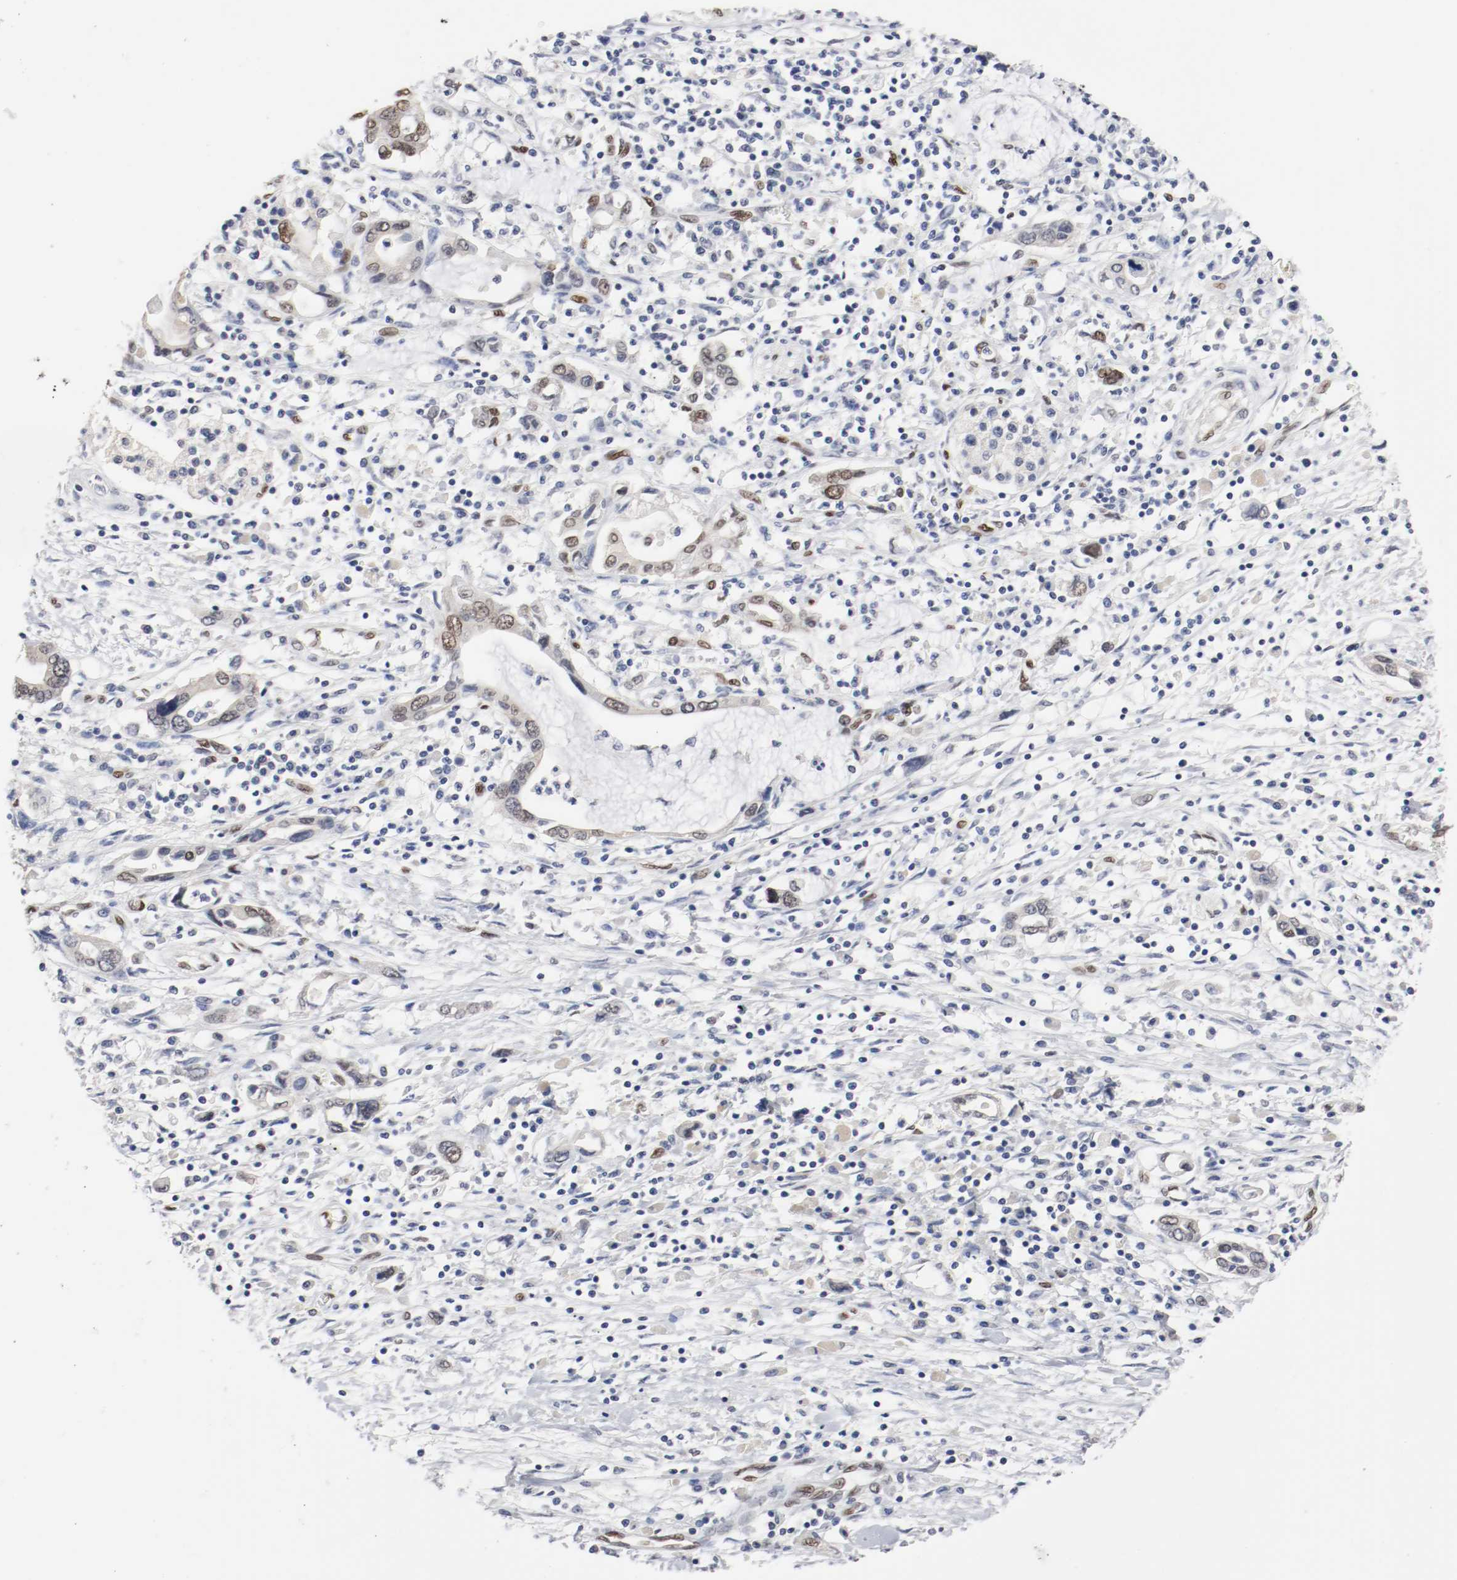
{"staining": {"intensity": "moderate", "quantity": ">75%", "location": "nuclear"}, "tissue": "pancreatic cancer", "cell_type": "Tumor cells", "image_type": "cancer", "snomed": [{"axis": "morphology", "description": "Adenocarcinoma, NOS"}, {"axis": "topography", "description": "Pancreas"}], "caption": "Immunohistochemical staining of pancreatic cancer reveals medium levels of moderate nuclear positivity in approximately >75% of tumor cells.", "gene": "FOSL2", "patient": {"sex": "female", "age": 57}}